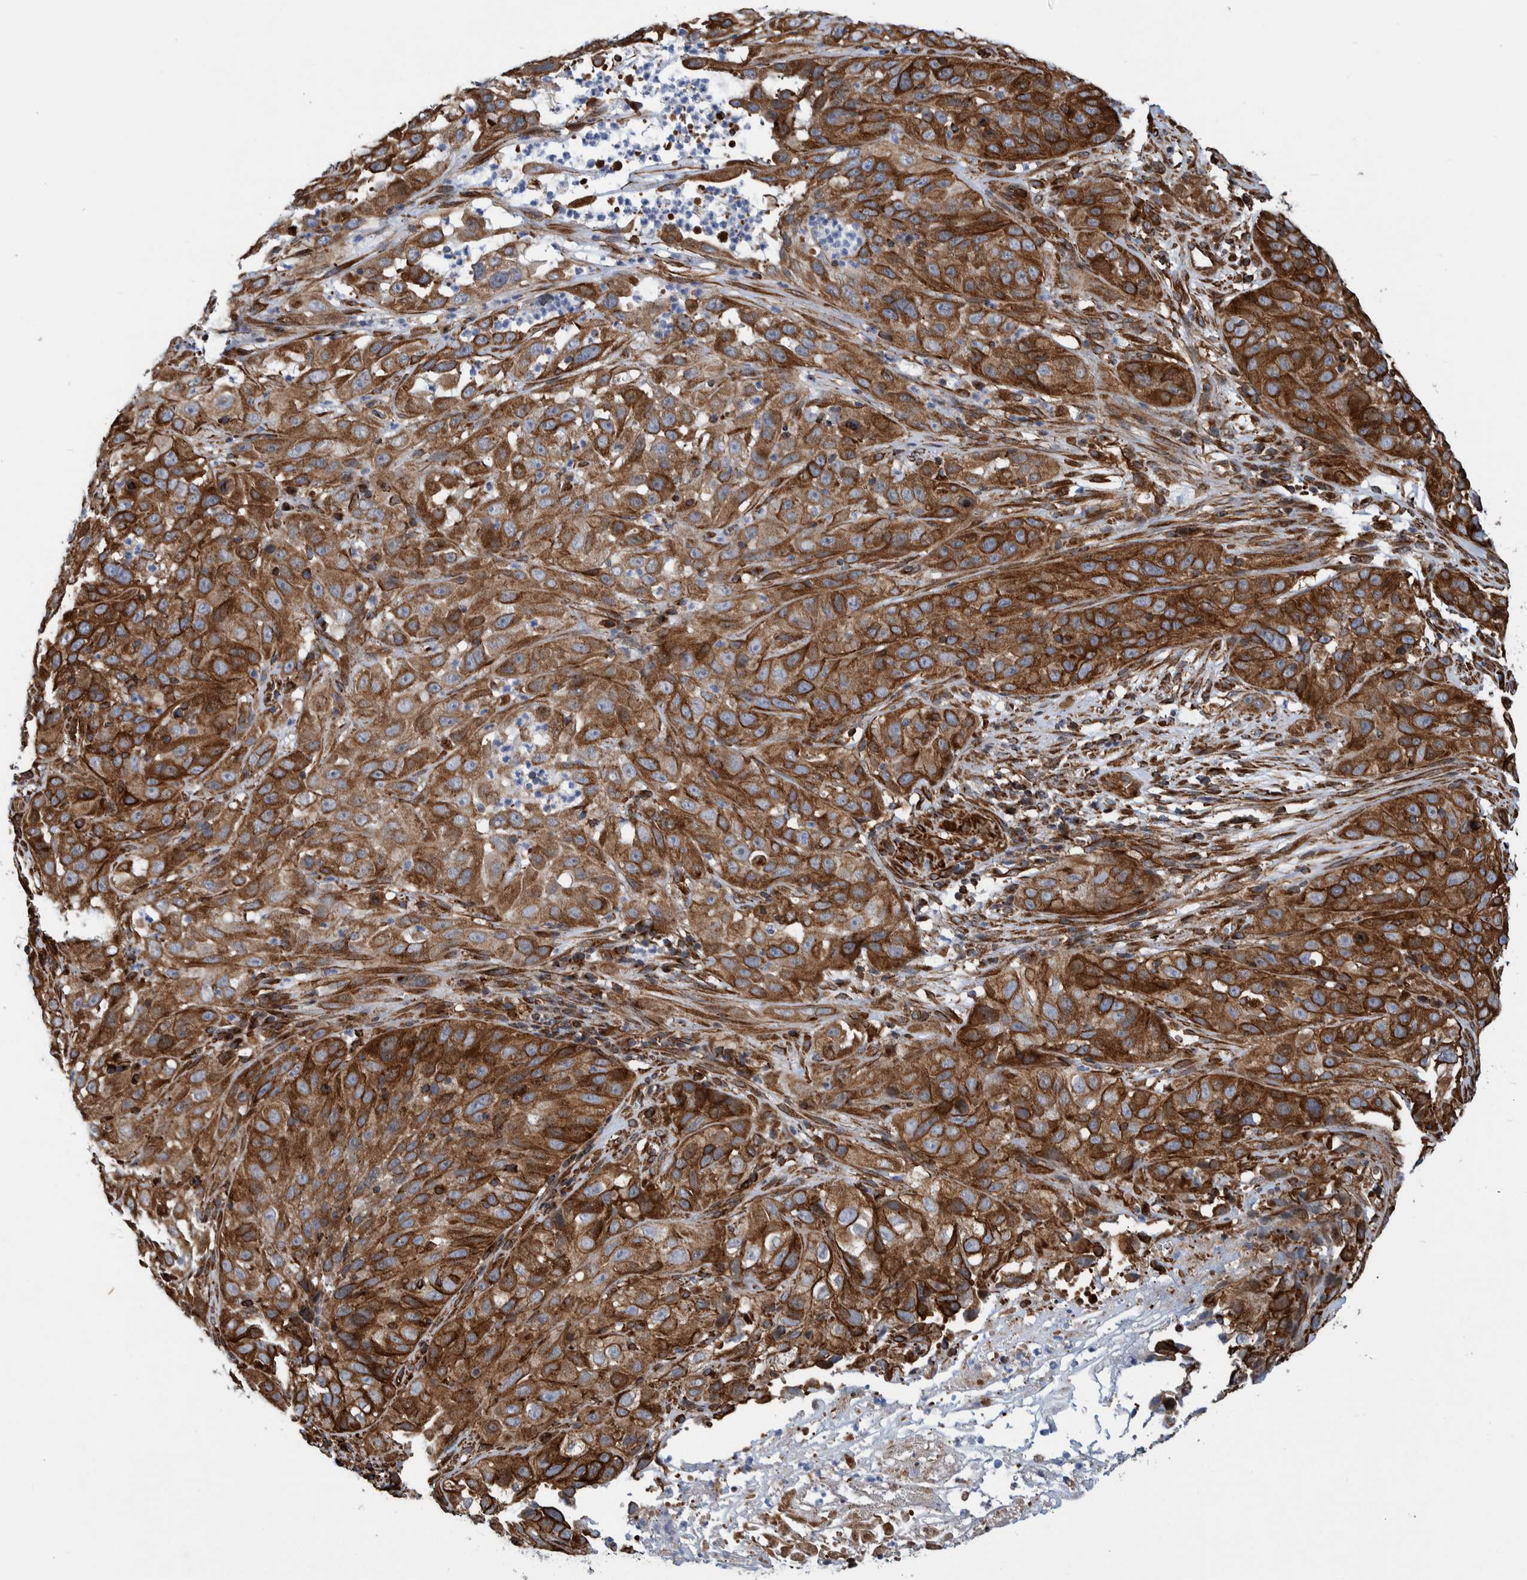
{"staining": {"intensity": "strong", "quantity": ">75%", "location": "cytoplasmic/membranous"}, "tissue": "cervical cancer", "cell_type": "Tumor cells", "image_type": "cancer", "snomed": [{"axis": "morphology", "description": "Squamous cell carcinoma, NOS"}, {"axis": "topography", "description": "Cervix"}], "caption": "IHC of cervical cancer displays high levels of strong cytoplasmic/membranous positivity in approximately >75% of tumor cells.", "gene": "CCDC57", "patient": {"sex": "female", "age": 32}}